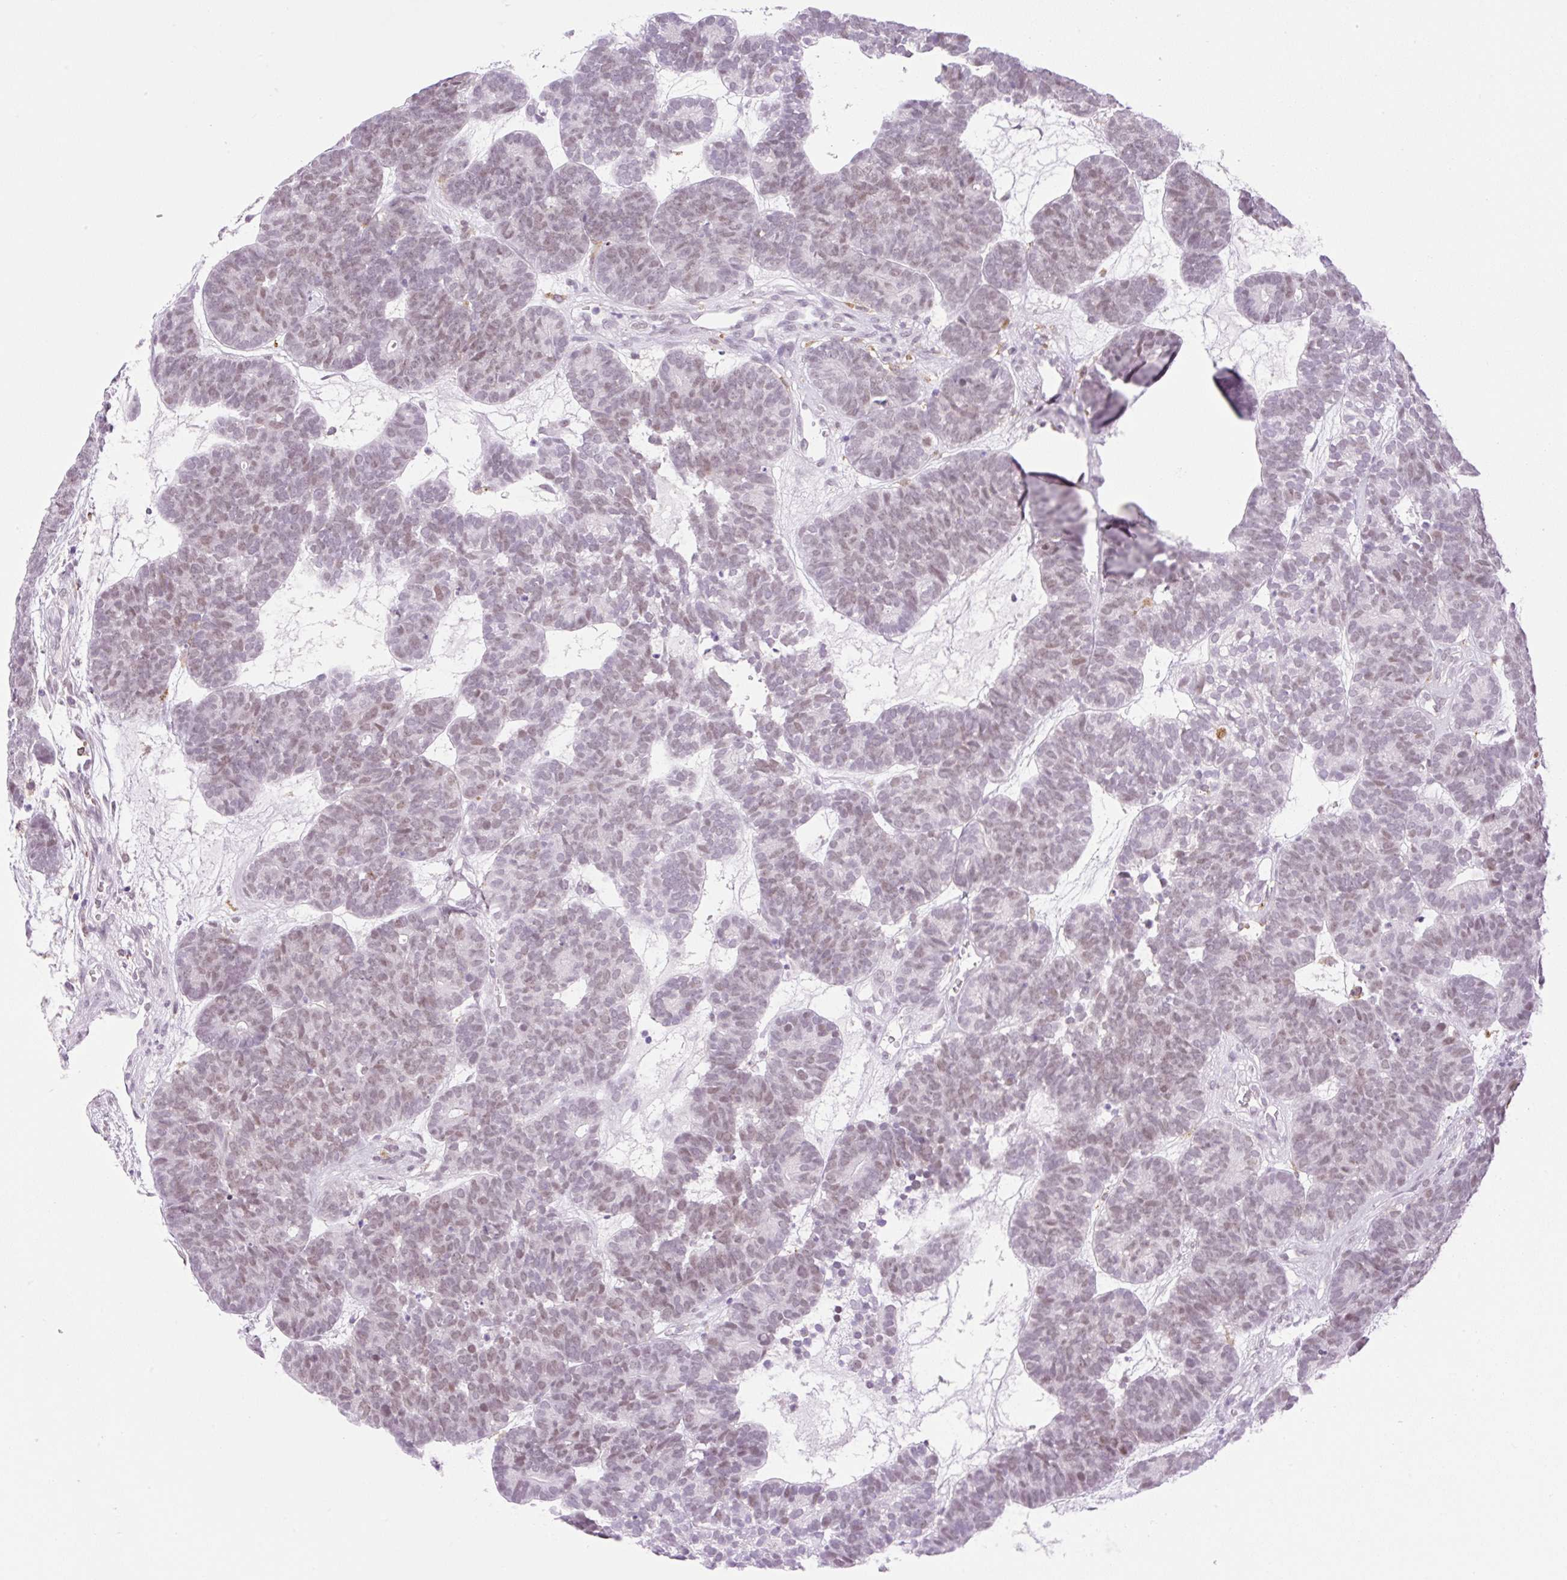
{"staining": {"intensity": "weak", "quantity": ">75%", "location": "nuclear"}, "tissue": "head and neck cancer", "cell_type": "Tumor cells", "image_type": "cancer", "snomed": [{"axis": "morphology", "description": "Adenocarcinoma, NOS"}, {"axis": "topography", "description": "Head-Neck"}], "caption": "DAB immunohistochemical staining of head and neck cancer exhibits weak nuclear protein staining in about >75% of tumor cells.", "gene": "PALM3", "patient": {"sex": "female", "age": 81}}